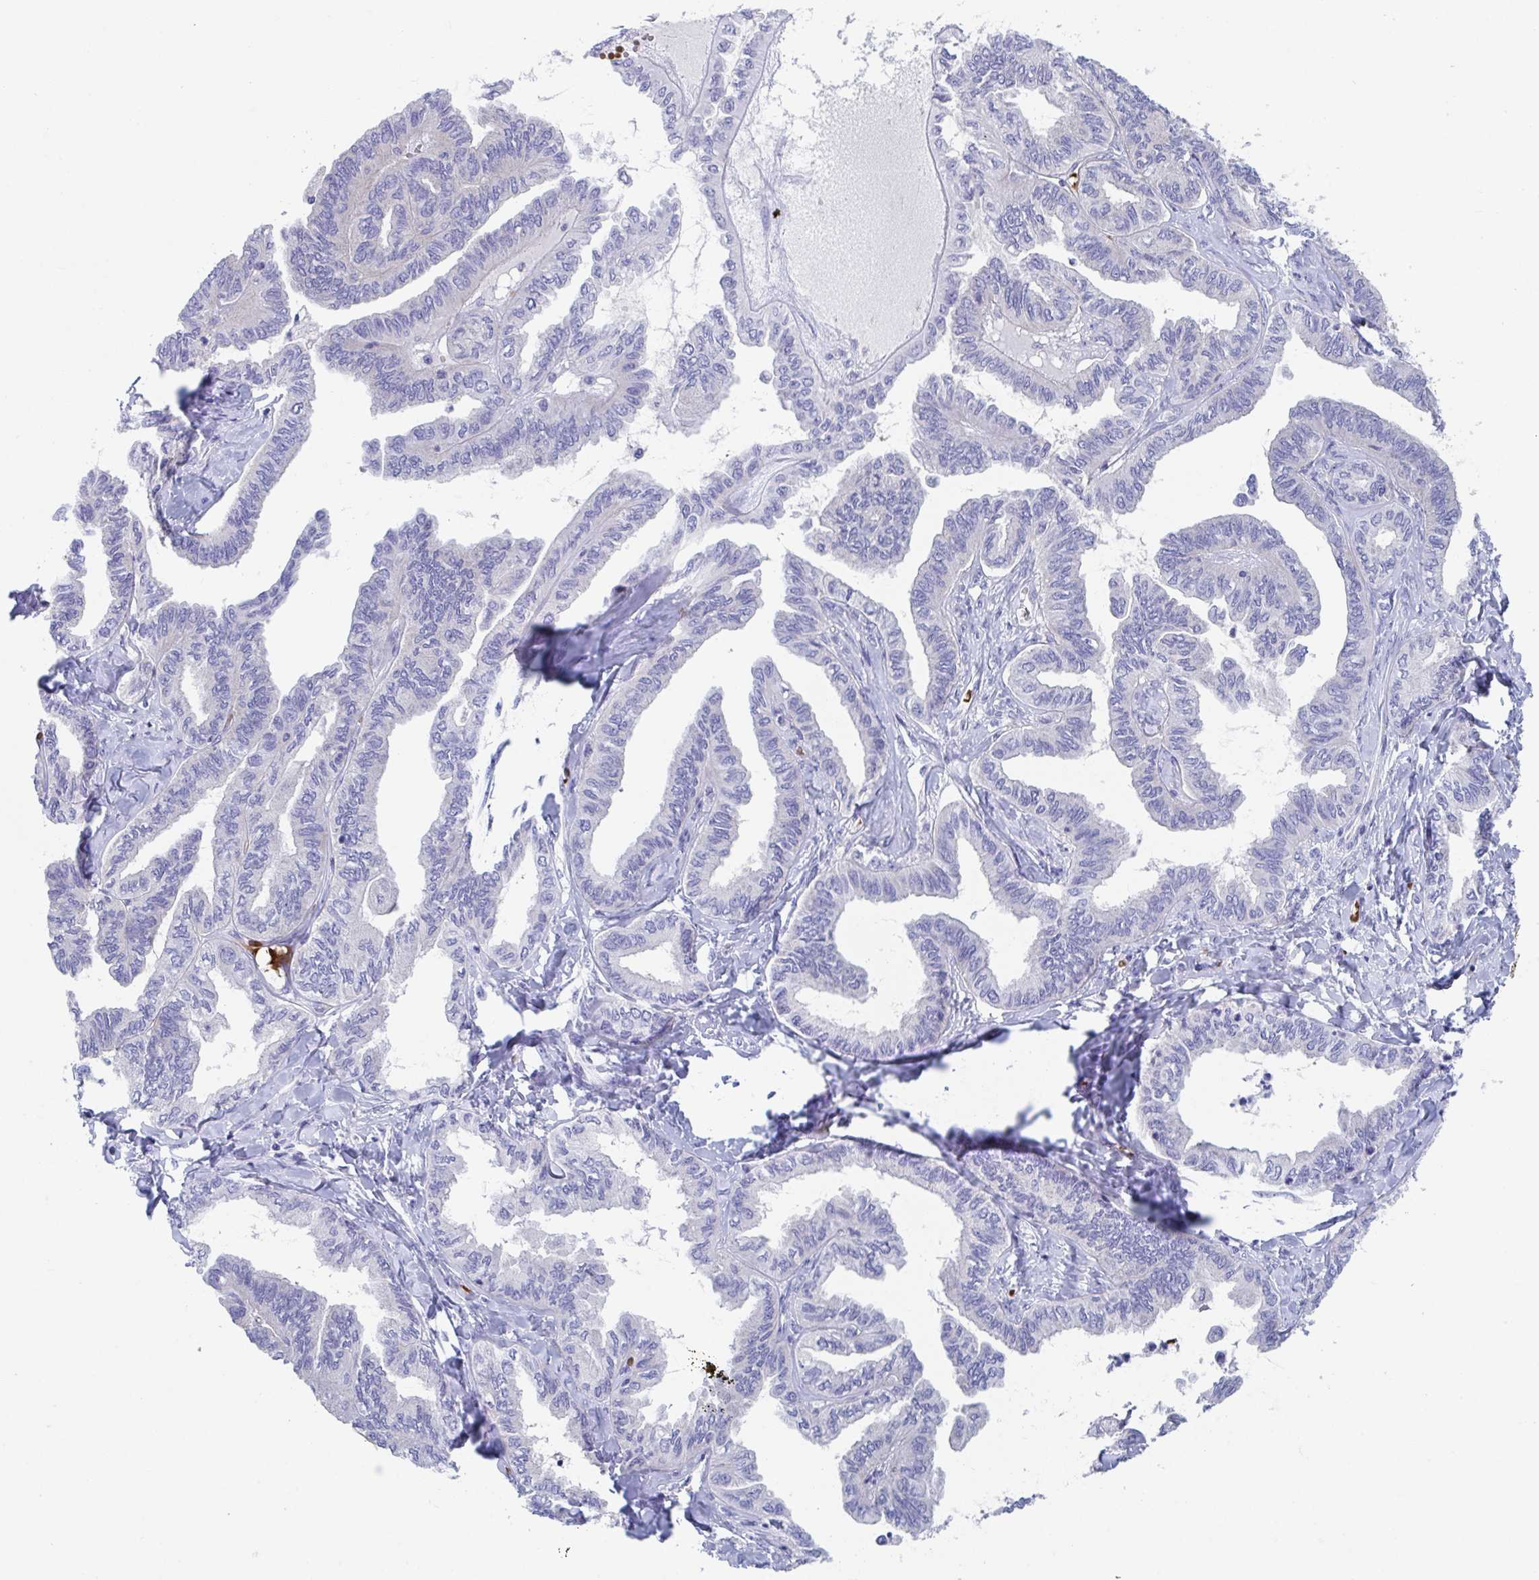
{"staining": {"intensity": "negative", "quantity": "none", "location": "none"}, "tissue": "ovarian cancer", "cell_type": "Tumor cells", "image_type": "cancer", "snomed": [{"axis": "morphology", "description": "Carcinoma, endometroid"}, {"axis": "topography", "description": "Ovary"}], "caption": "This is an immunohistochemistry (IHC) image of human ovarian cancer (endometroid carcinoma). There is no expression in tumor cells.", "gene": "TTC30B", "patient": {"sex": "female", "age": 70}}